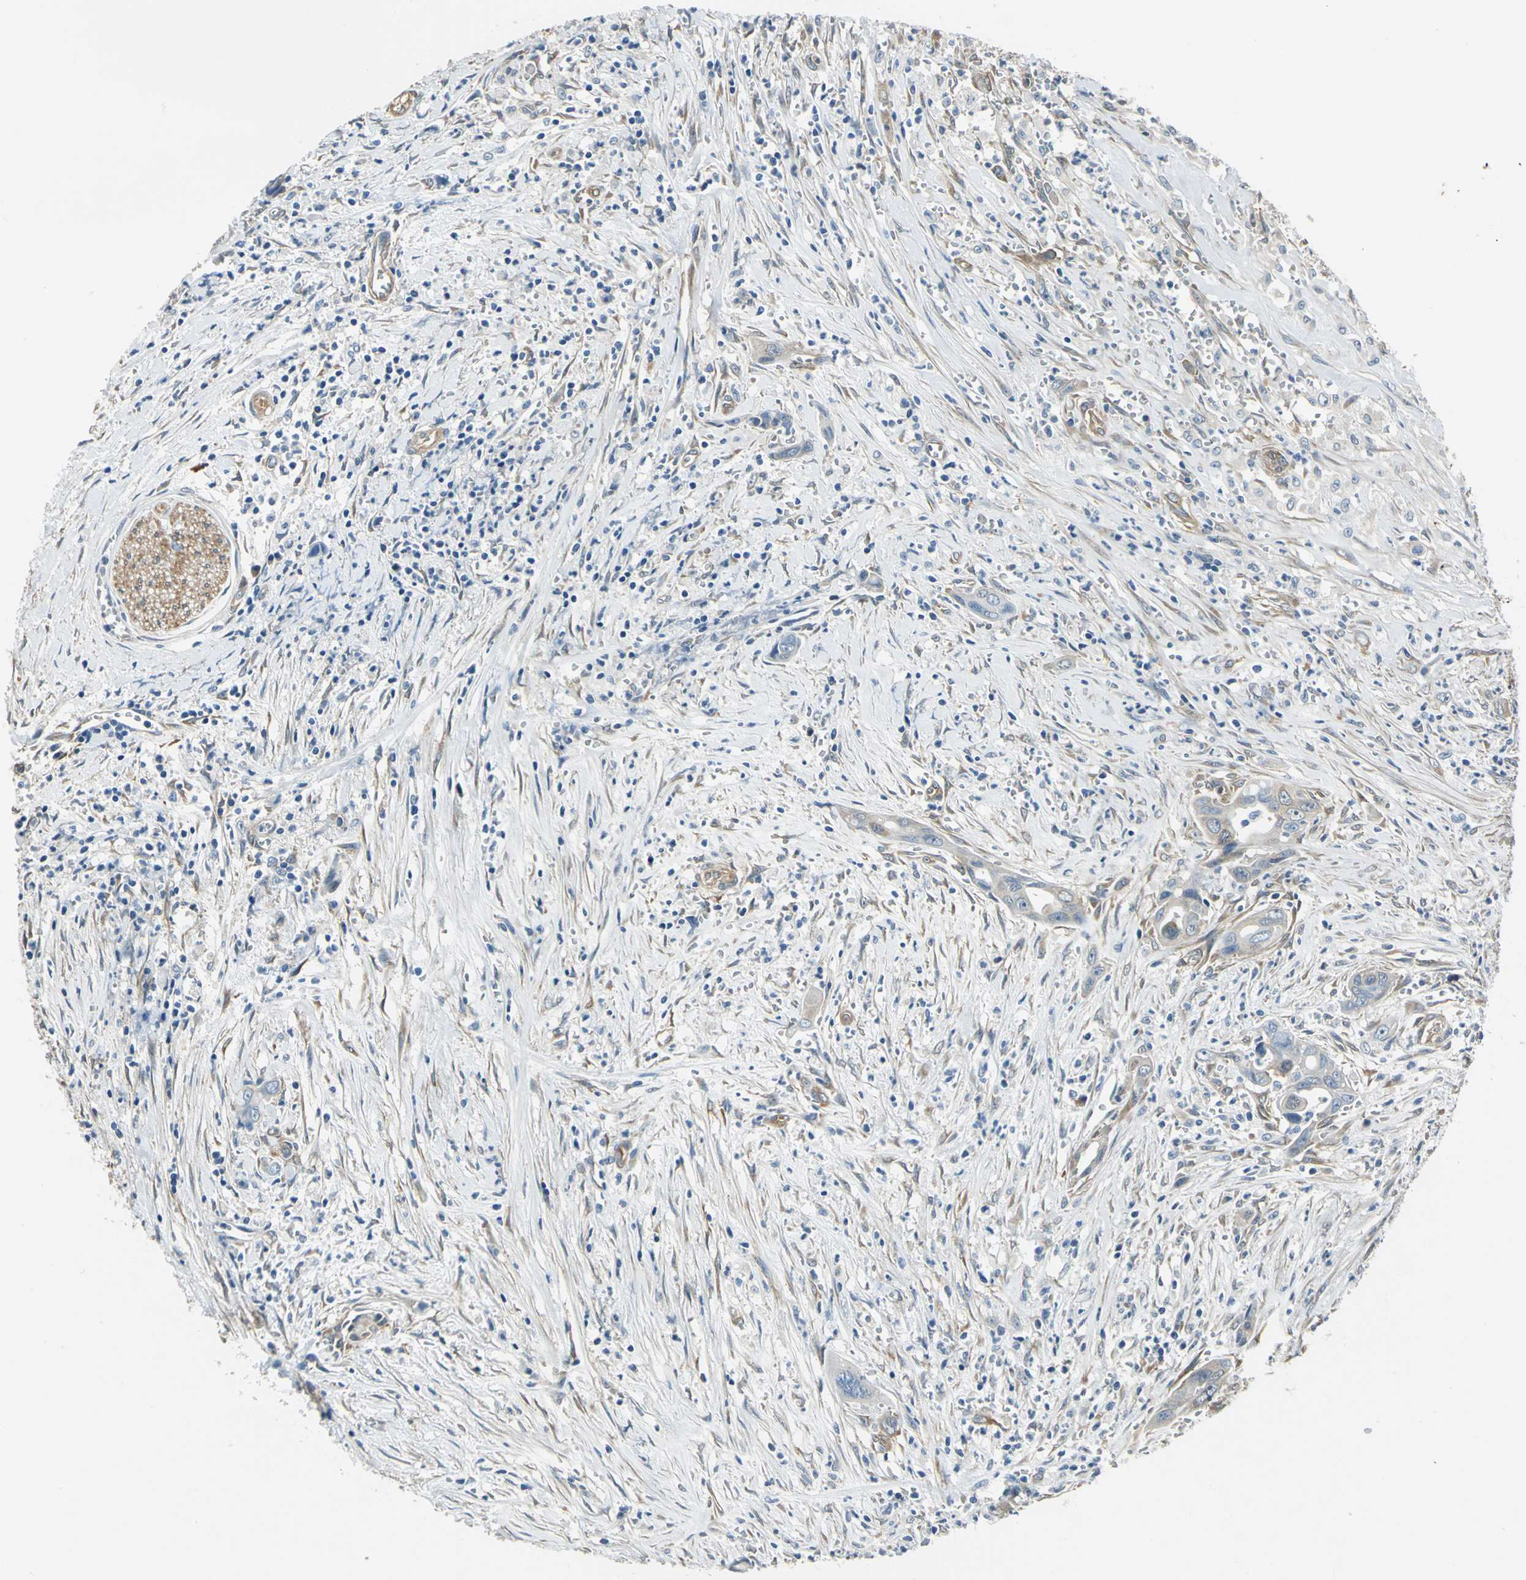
{"staining": {"intensity": "moderate", "quantity": "<25%", "location": "cytoplasmic/membranous"}, "tissue": "pancreatic cancer", "cell_type": "Tumor cells", "image_type": "cancer", "snomed": [{"axis": "morphology", "description": "Adenocarcinoma, NOS"}, {"axis": "topography", "description": "Pancreas"}], "caption": "Protein expression analysis of human pancreatic cancer reveals moderate cytoplasmic/membranous staining in about <25% of tumor cells. The staining was performed using DAB, with brown indicating positive protein expression. Nuclei are stained blue with hematoxylin.", "gene": "CDC42EP1", "patient": {"sex": "male", "age": 59}}